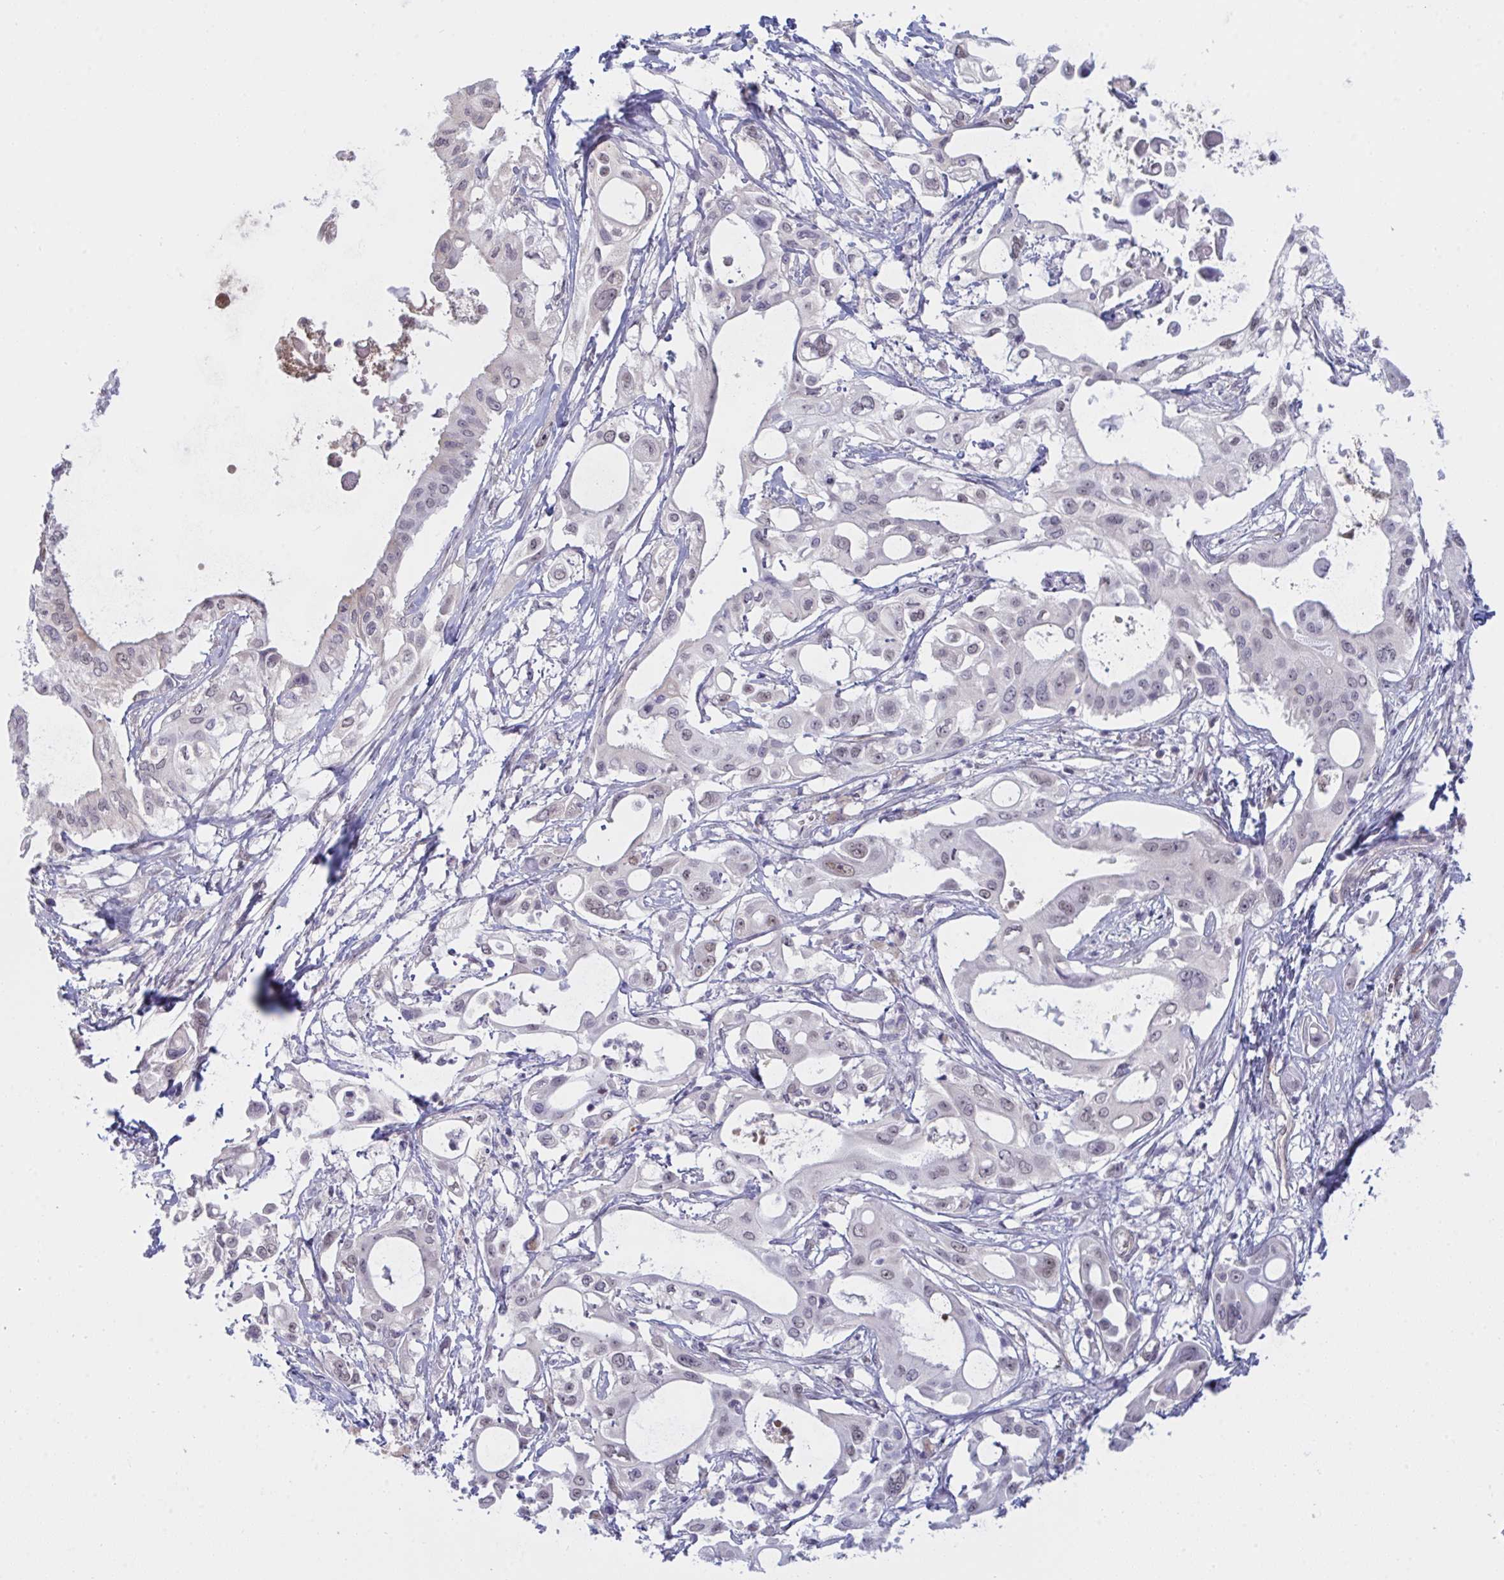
{"staining": {"intensity": "weak", "quantity": "25%-75%", "location": "nuclear"}, "tissue": "pancreatic cancer", "cell_type": "Tumor cells", "image_type": "cancer", "snomed": [{"axis": "morphology", "description": "Adenocarcinoma, NOS"}, {"axis": "topography", "description": "Pancreas"}], "caption": "Pancreatic cancer (adenocarcinoma) tissue exhibits weak nuclear positivity in approximately 25%-75% of tumor cells The staining was performed using DAB (3,3'-diaminobenzidine), with brown indicating positive protein expression. Nuclei are stained blue with hematoxylin.", "gene": "DSCAML1", "patient": {"sex": "female", "age": 68}}